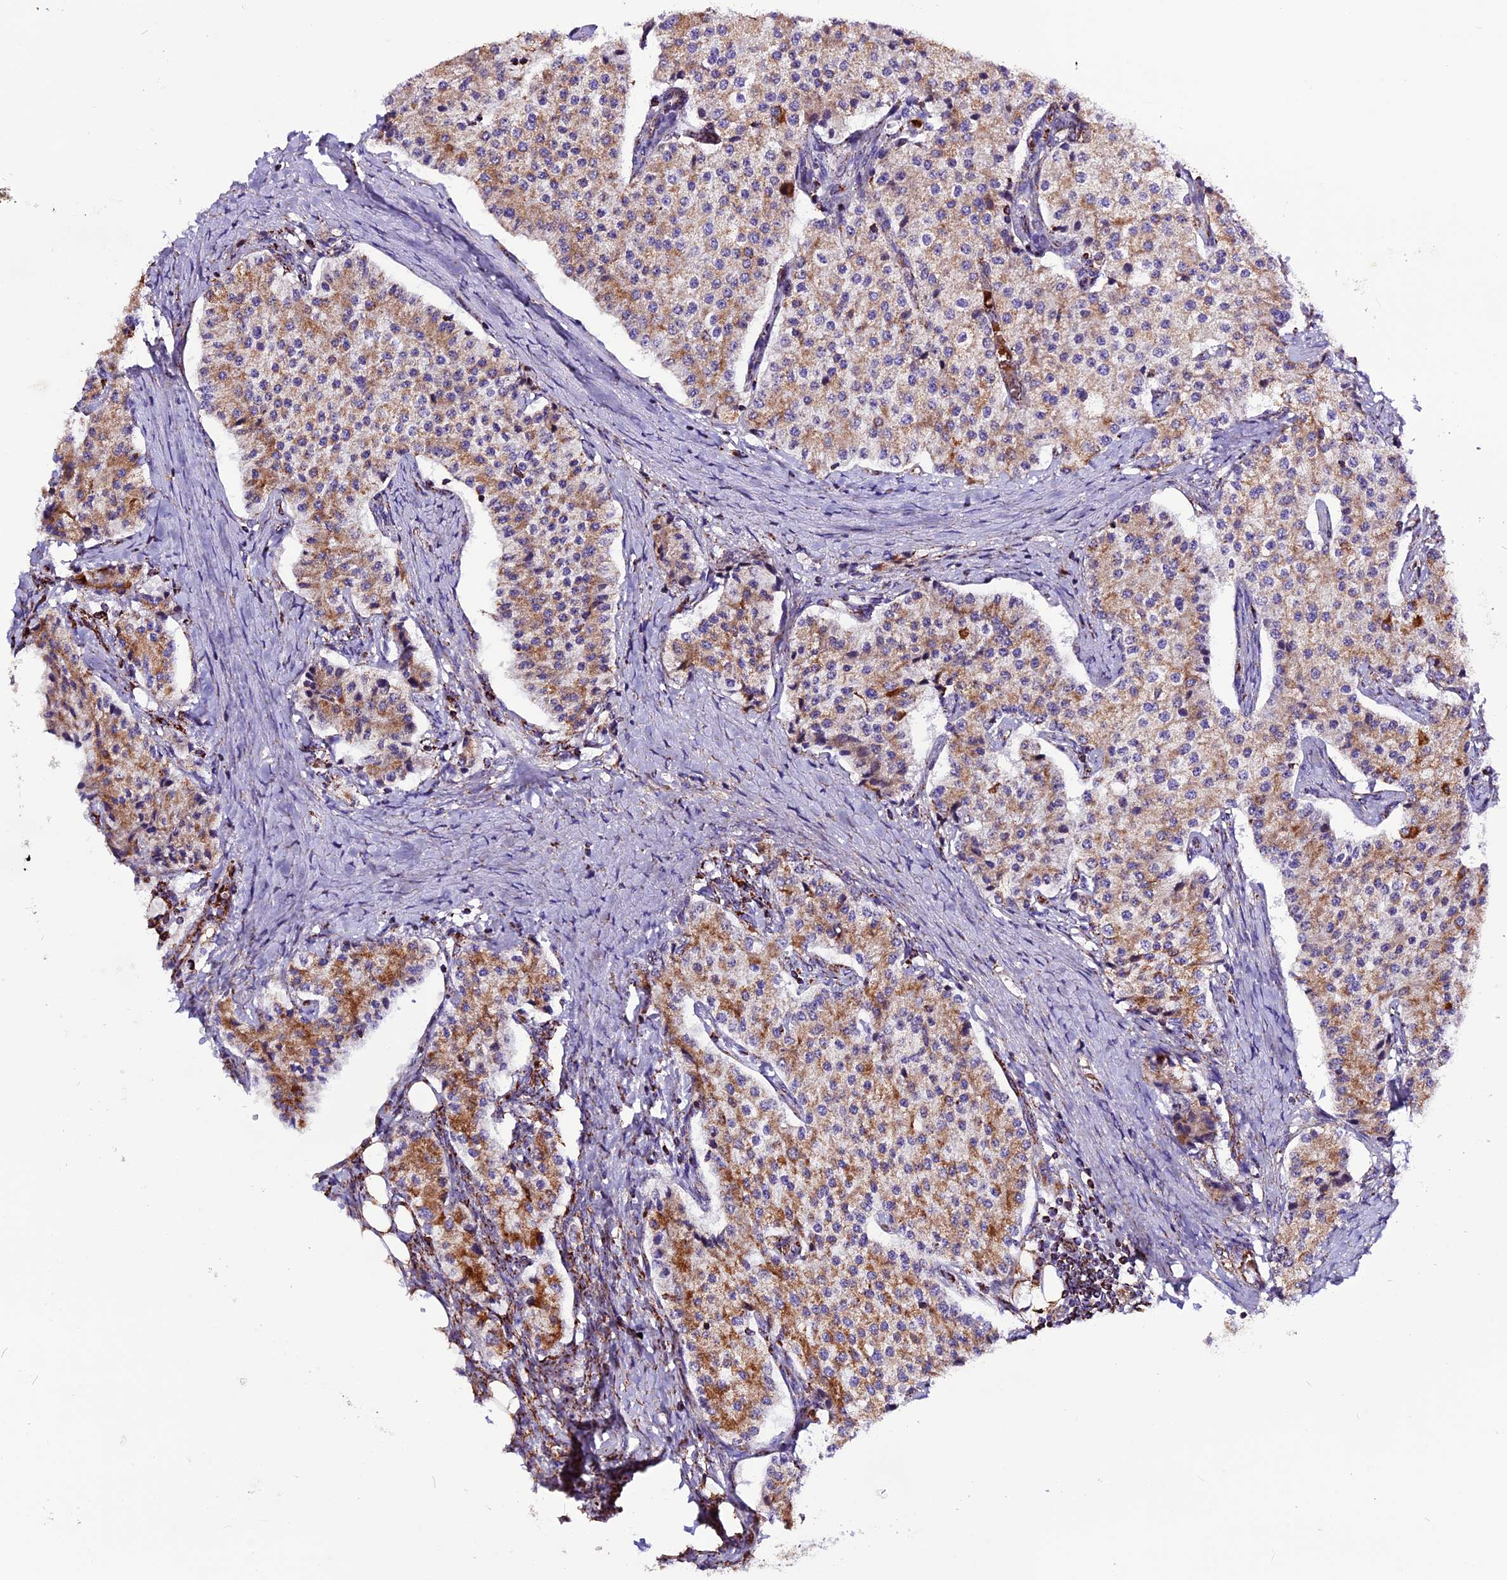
{"staining": {"intensity": "moderate", "quantity": ">75%", "location": "cytoplasmic/membranous"}, "tissue": "carcinoid", "cell_type": "Tumor cells", "image_type": "cancer", "snomed": [{"axis": "morphology", "description": "Carcinoid, malignant, NOS"}, {"axis": "topography", "description": "Colon"}], "caption": "There is medium levels of moderate cytoplasmic/membranous staining in tumor cells of carcinoid, as demonstrated by immunohistochemical staining (brown color).", "gene": "CX3CL1", "patient": {"sex": "female", "age": 52}}